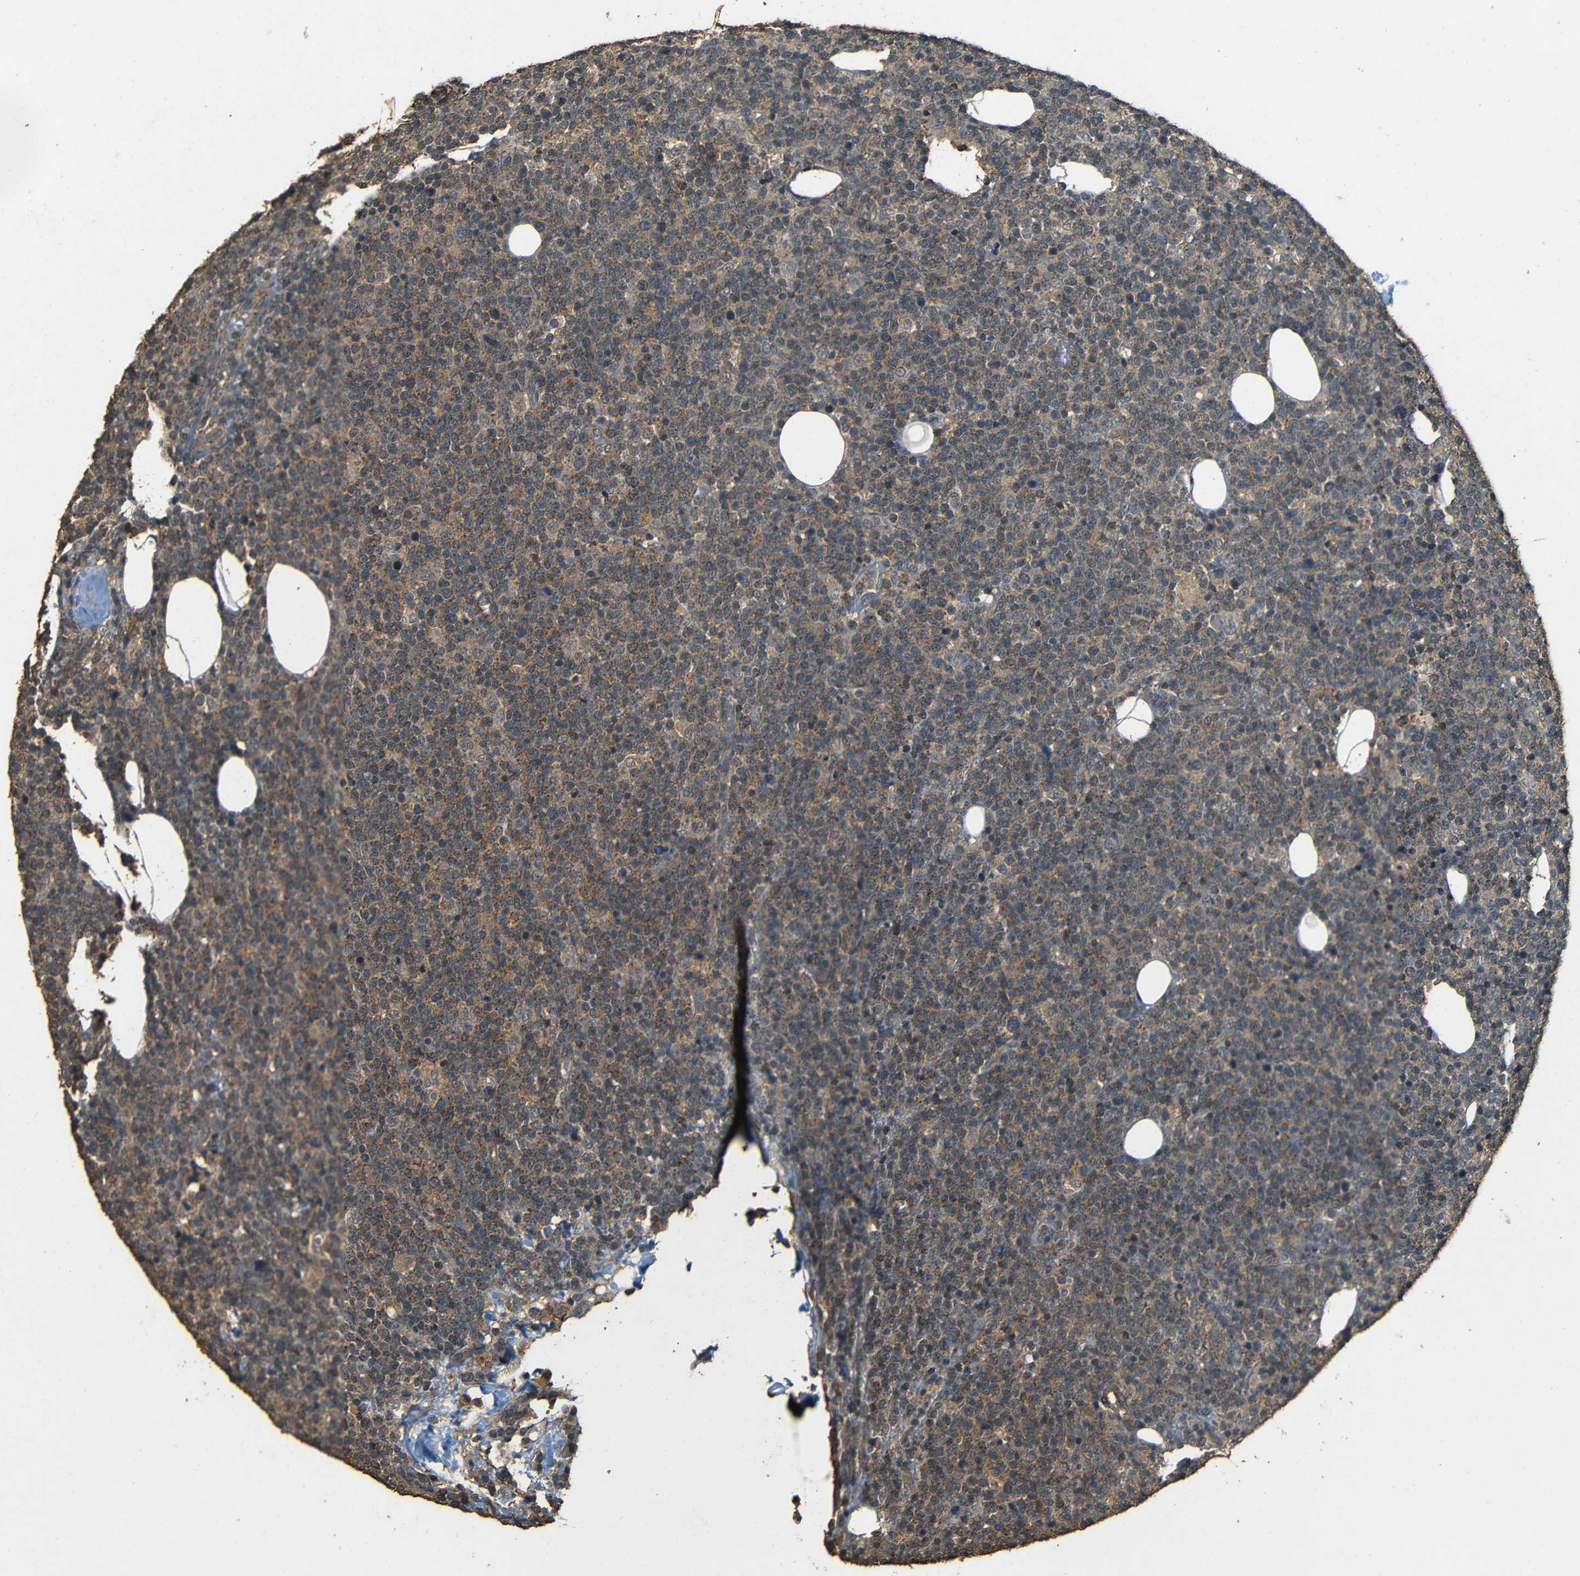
{"staining": {"intensity": "weak", "quantity": ">75%", "location": "cytoplasmic/membranous"}, "tissue": "lymphoma", "cell_type": "Tumor cells", "image_type": "cancer", "snomed": [{"axis": "morphology", "description": "Malignant lymphoma, non-Hodgkin's type, High grade"}, {"axis": "topography", "description": "Lymph node"}], "caption": "High-magnification brightfield microscopy of lymphoma stained with DAB (3,3'-diaminobenzidine) (brown) and counterstained with hematoxylin (blue). tumor cells exhibit weak cytoplasmic/membranous positivity is present in about>75% of cells. (DAB IHC with brightfield microscopy, high magnification).", "gene": "PDE5A", "patient": {"sex": "male", "age": 61}}